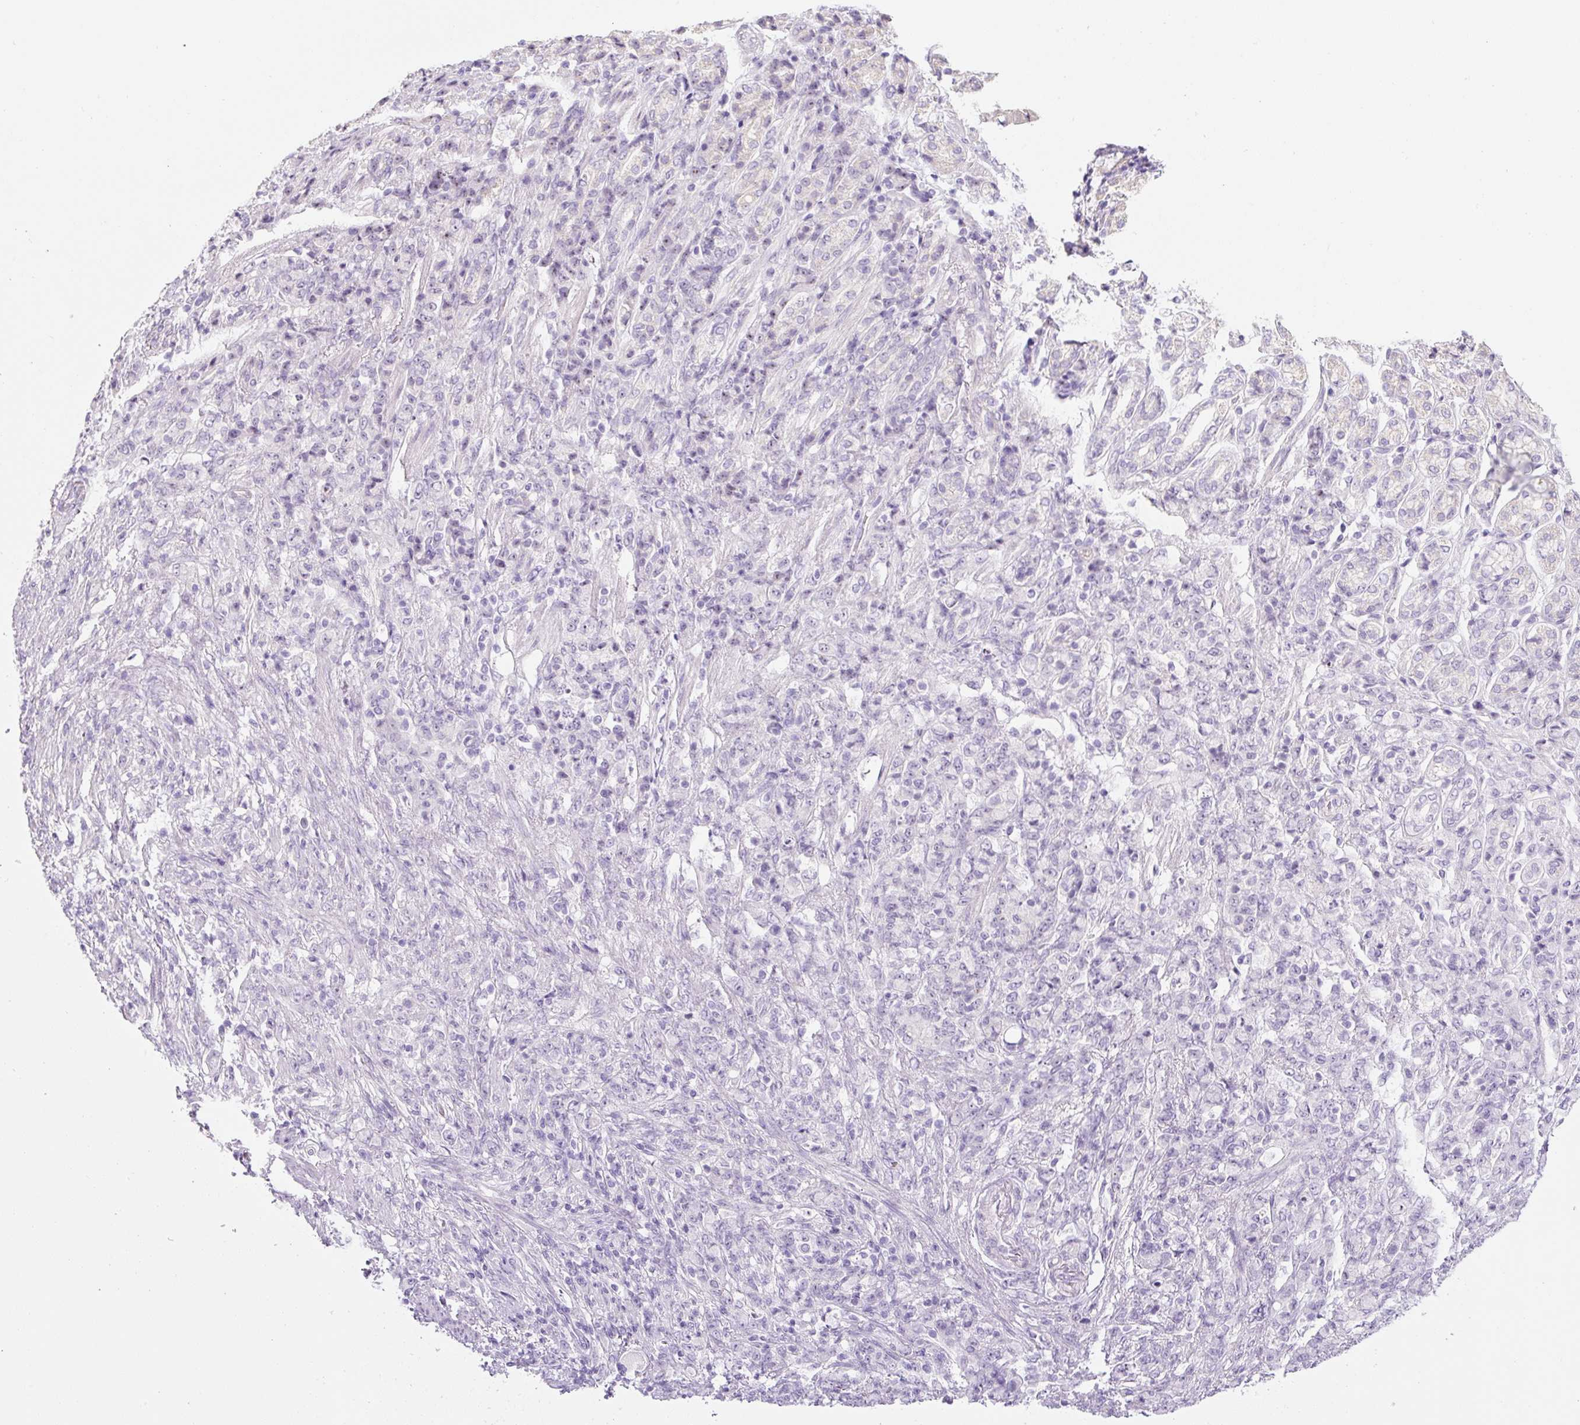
{"staining": {"intensity": "negative", "quantity": "none", "location": "none"}, "tissue": "stomach cancer", "cell_type": "Tumor cells", "image_type": "cancer", "snomed": [{"axis": "morphology", "description": "Adenocarcinoma, NOS"}, {"axis": "topography", "description": "Stomach"}], "caption": "DAB immunohistochemical staining of human stomach cancer reveals no significant positivity in tumor cells. Brightfield microscopy of immunohistochemistry stained with DAB (brown) and hematoxylin (blue), captured at high magnification.", "gene": "TMEM151B", "patient": {"sex": "female", "age": 79}}